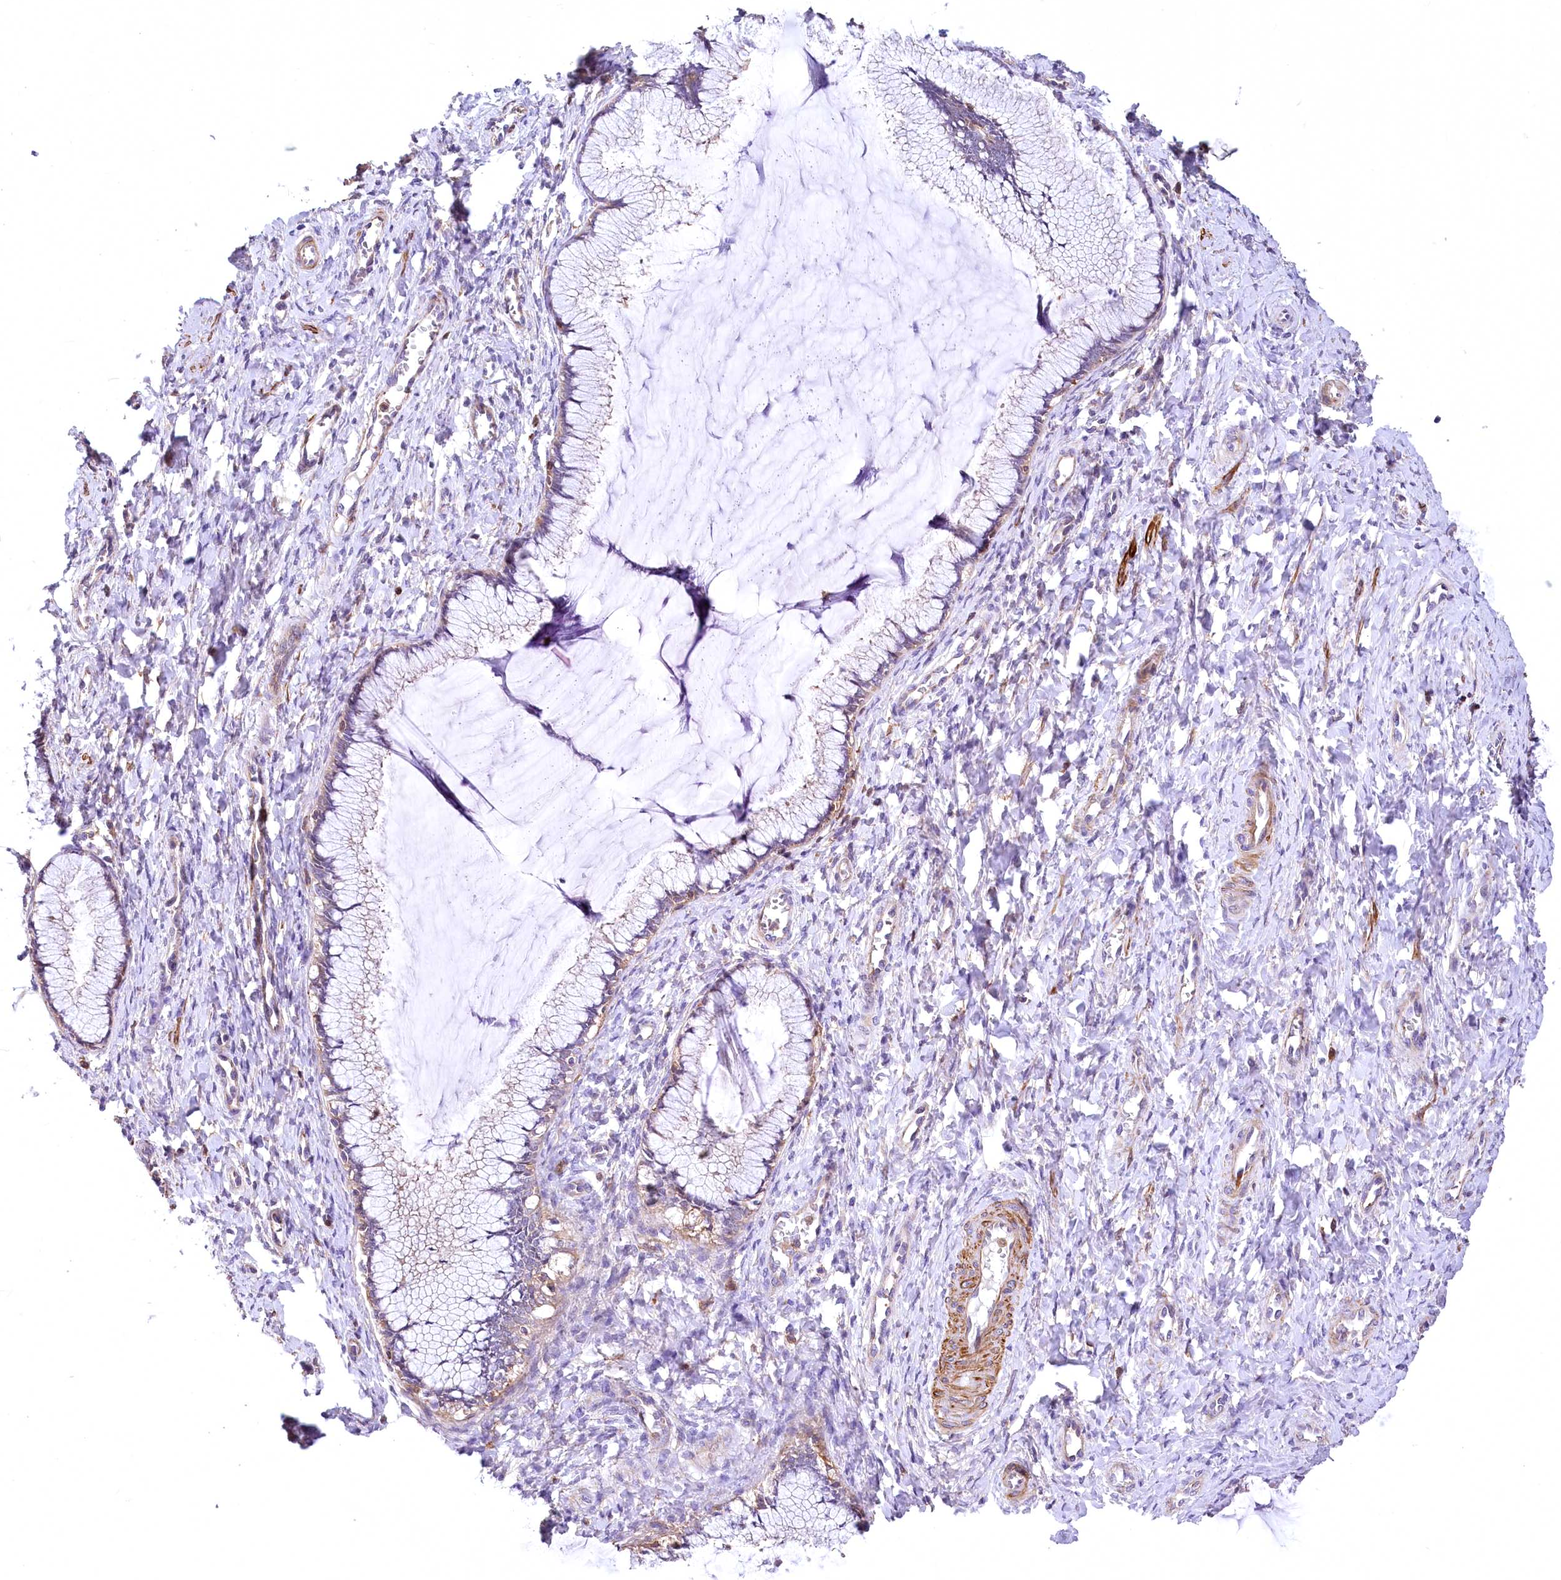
{"staining": {"intensity": "weak", "quantity": "<25%", "location": "cytoplasmic/membranous"}, "tissue": "cervix", "cell_type": "Glandular cells", "image_type": "normal", "snomed": [{"axis": "morphology", "description": "Normal tissue, NOS"}, {"axis": "morphology", "description": "Adenocarcinoma, NOS"}, {"axis": "topography", "description": "Cervix"}], "caption": "Immunohistochemistry of normal human cervix reveals no positivity in glandular cells. The staining is performed using DAB (3,3'-diaminobenzidine) brown chromogen with nuclei counter-stained in using hematoxylin.", "gene": "DPP3", "patient": {"sex": "female", "age": 29}}